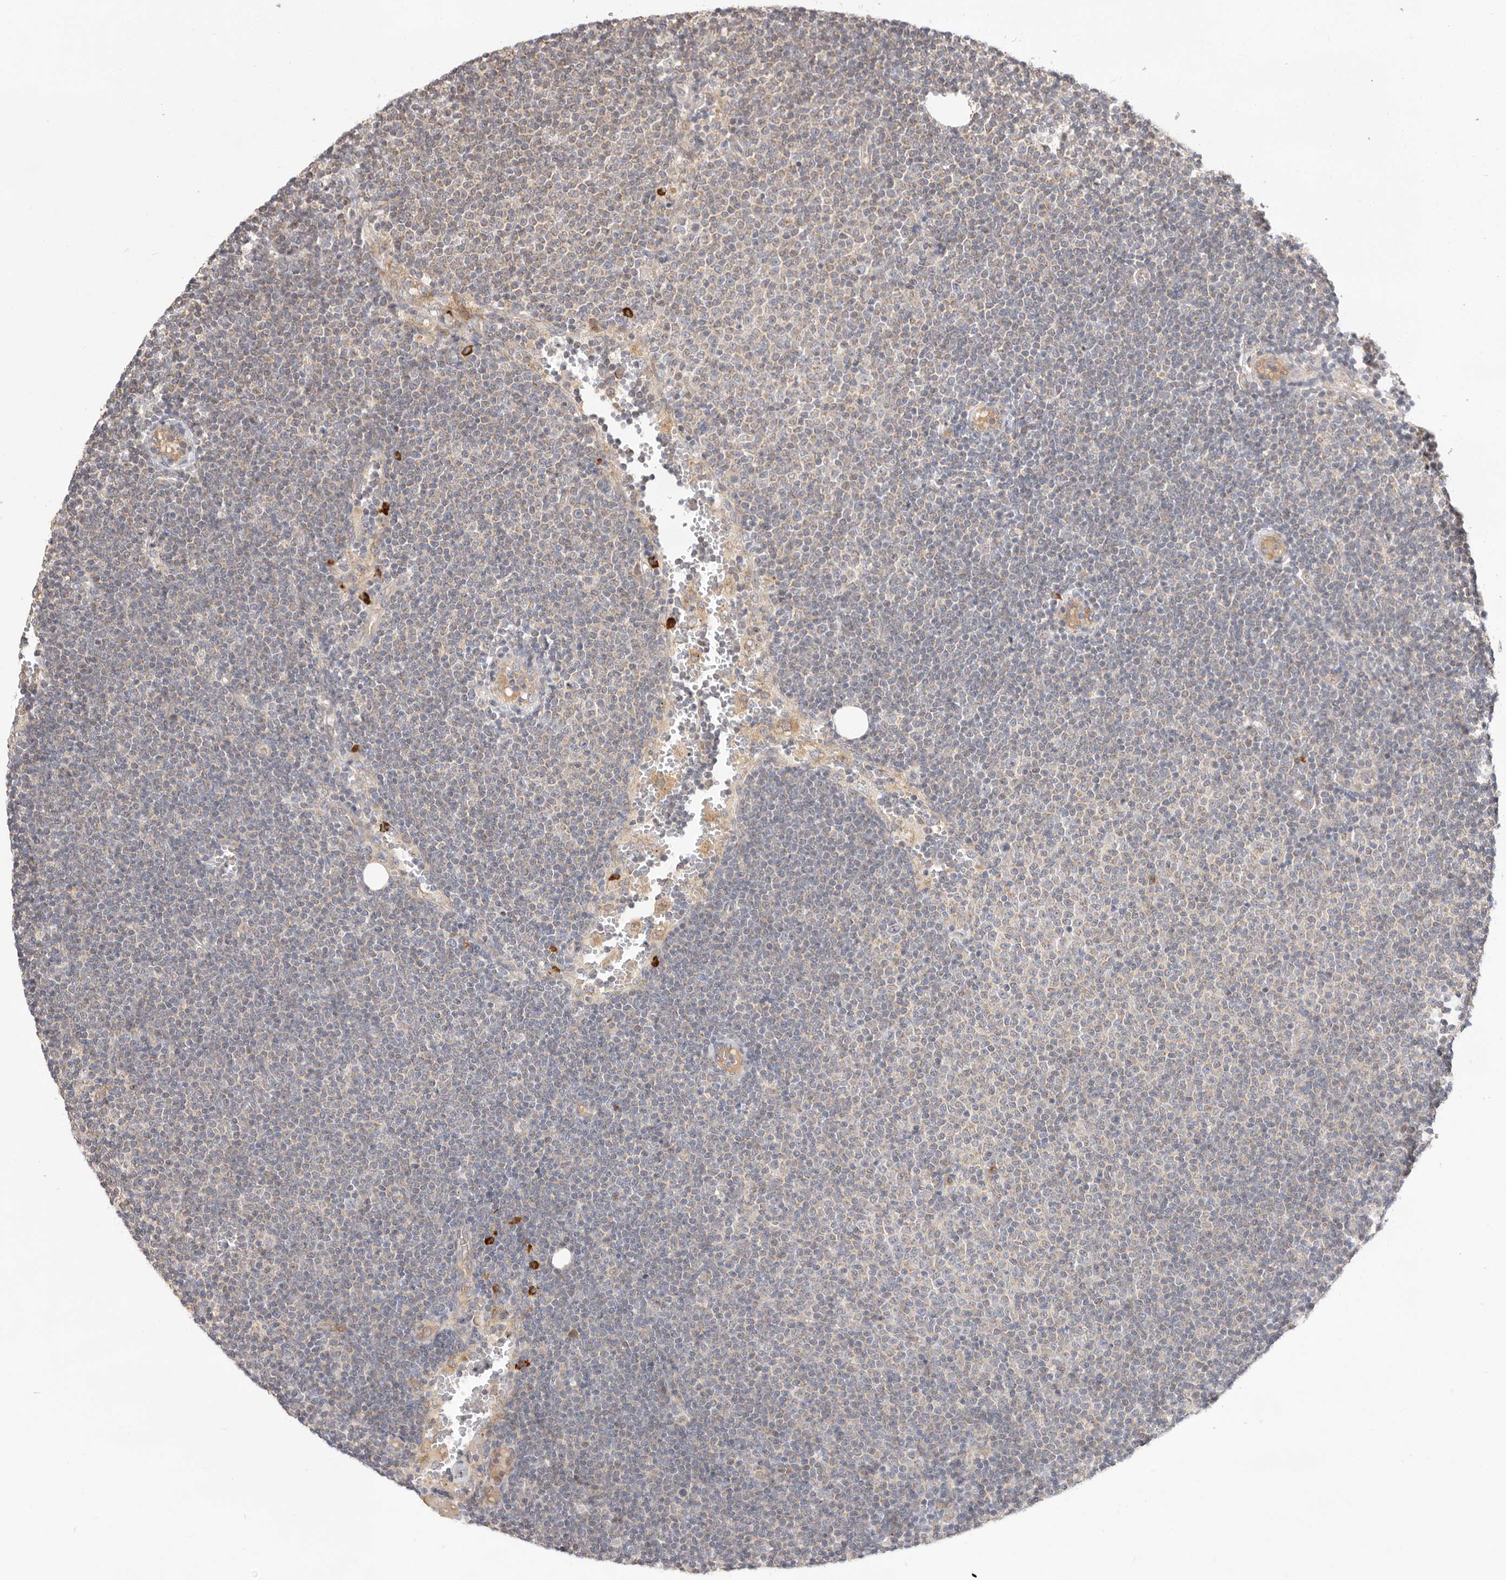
{"staining": {"intensity": "negative", "quantity": "none", "location": "none"}, "tissue": "lymphoma", "cell_type": "Tumor cells", "image_type": "cancer", "snomed": [{"axis": "morphology", "description": "Malignant lymphoma, non-Hodgkin's type, Low grade"}, {"axis": "topography", "description": "Lymph node"}], "caption": "Tumor cells show no significant protein staining in lymphoma.", "gene": "USH1C", "patient": {"sex": "female", "age": 53}}